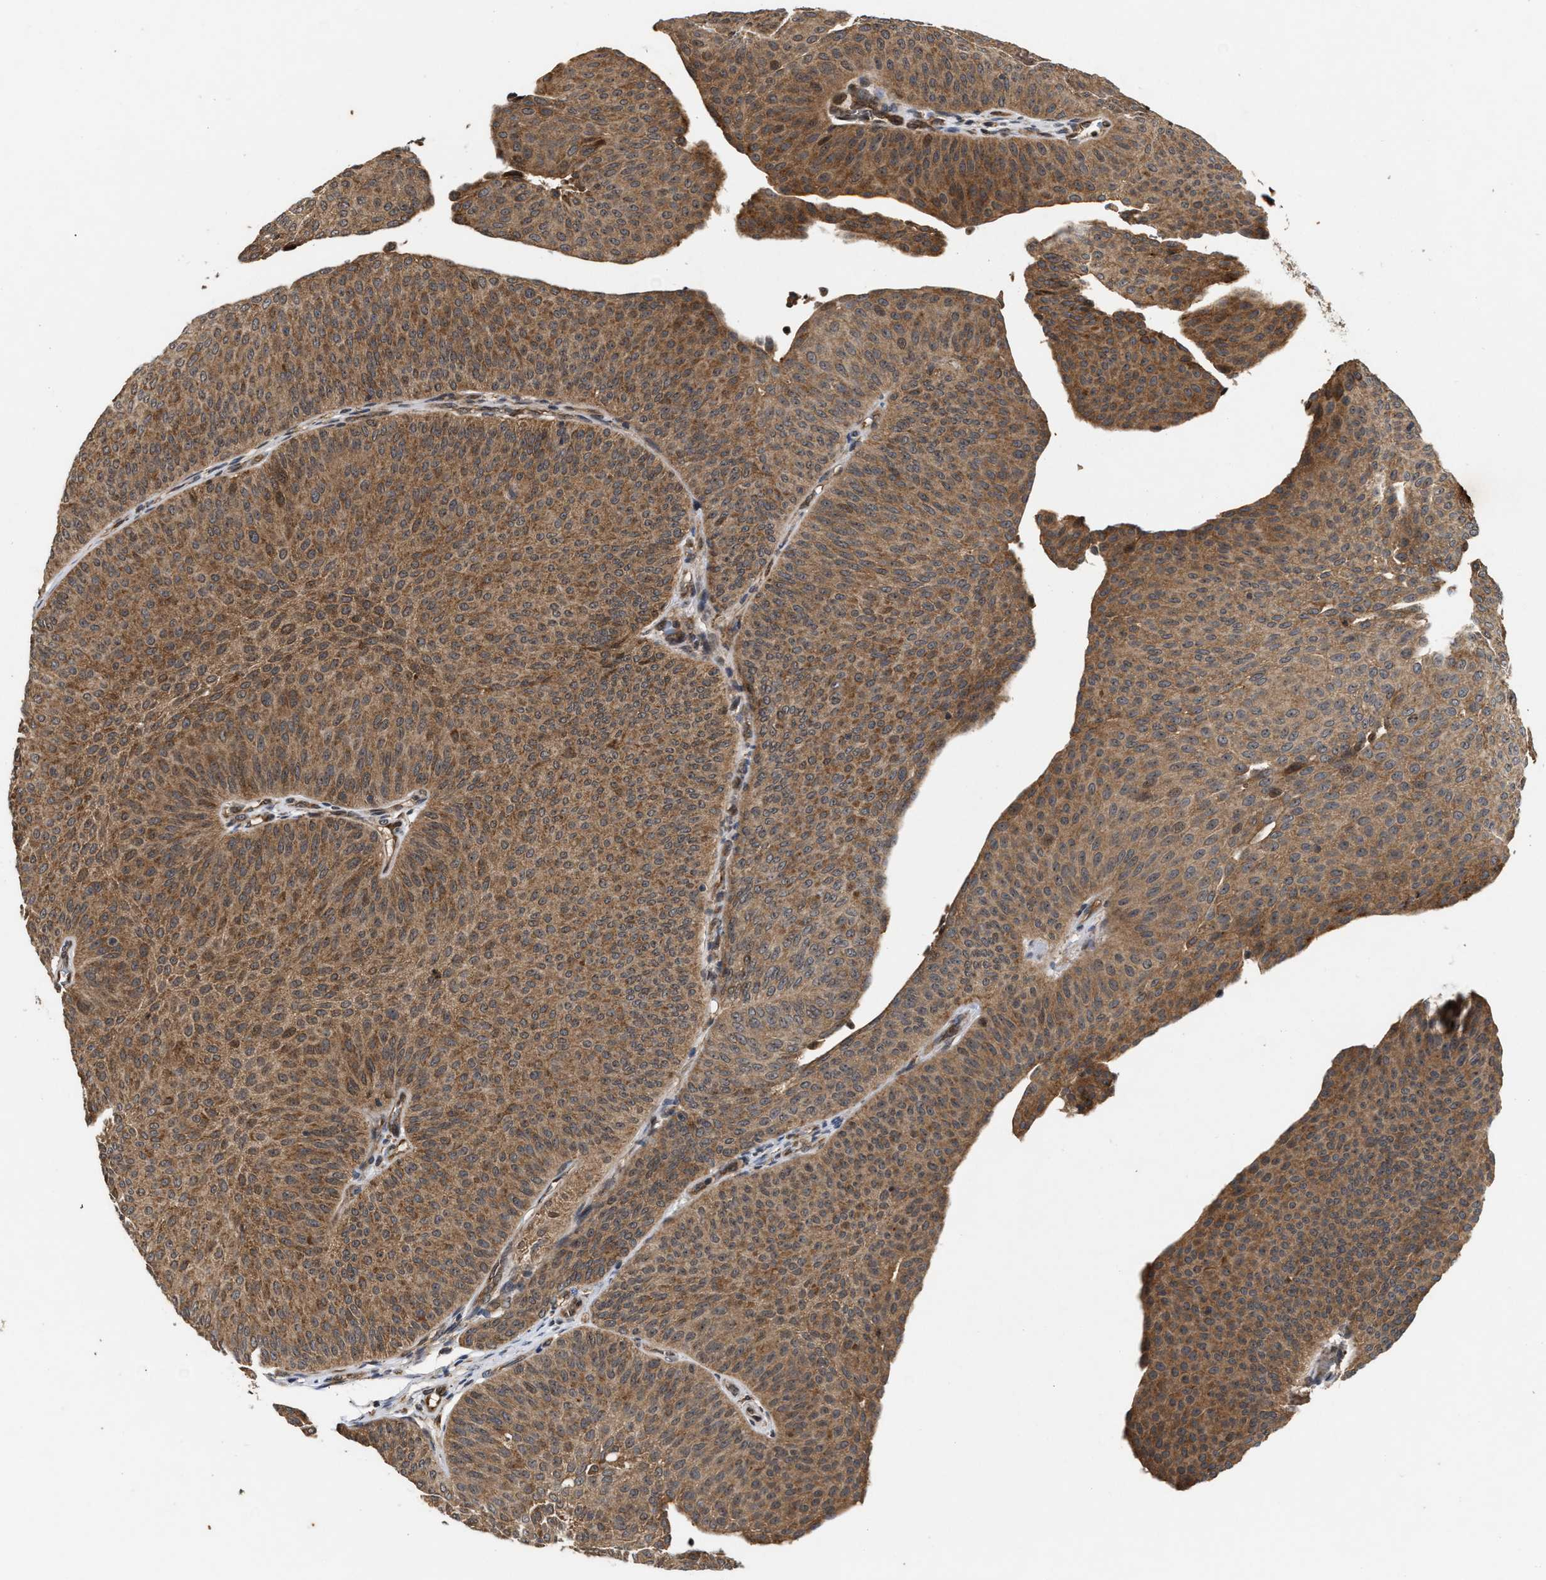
{"staining": {"intensity": "moderate", "quantity": ">75%", "location": "cytoplasmic/membranous"}, "tissue": "urothelial cancer", "cell_type": "Tumor cells", "image_type": "cancer", "snomed": [{"axis": "morphology", "description": "Urothelial carcinoma, Low grade"}, {"axis": "topography", "description": "Urinary bladder"}], "caption": "Human urothelial cancer stained for a protein (brown) shows moderate cytoplasmic/membranous positive staining in approximately >75% of tumor cells.", "gene": "CFLAR", "patient": {"sex": "female", "age": 60}}